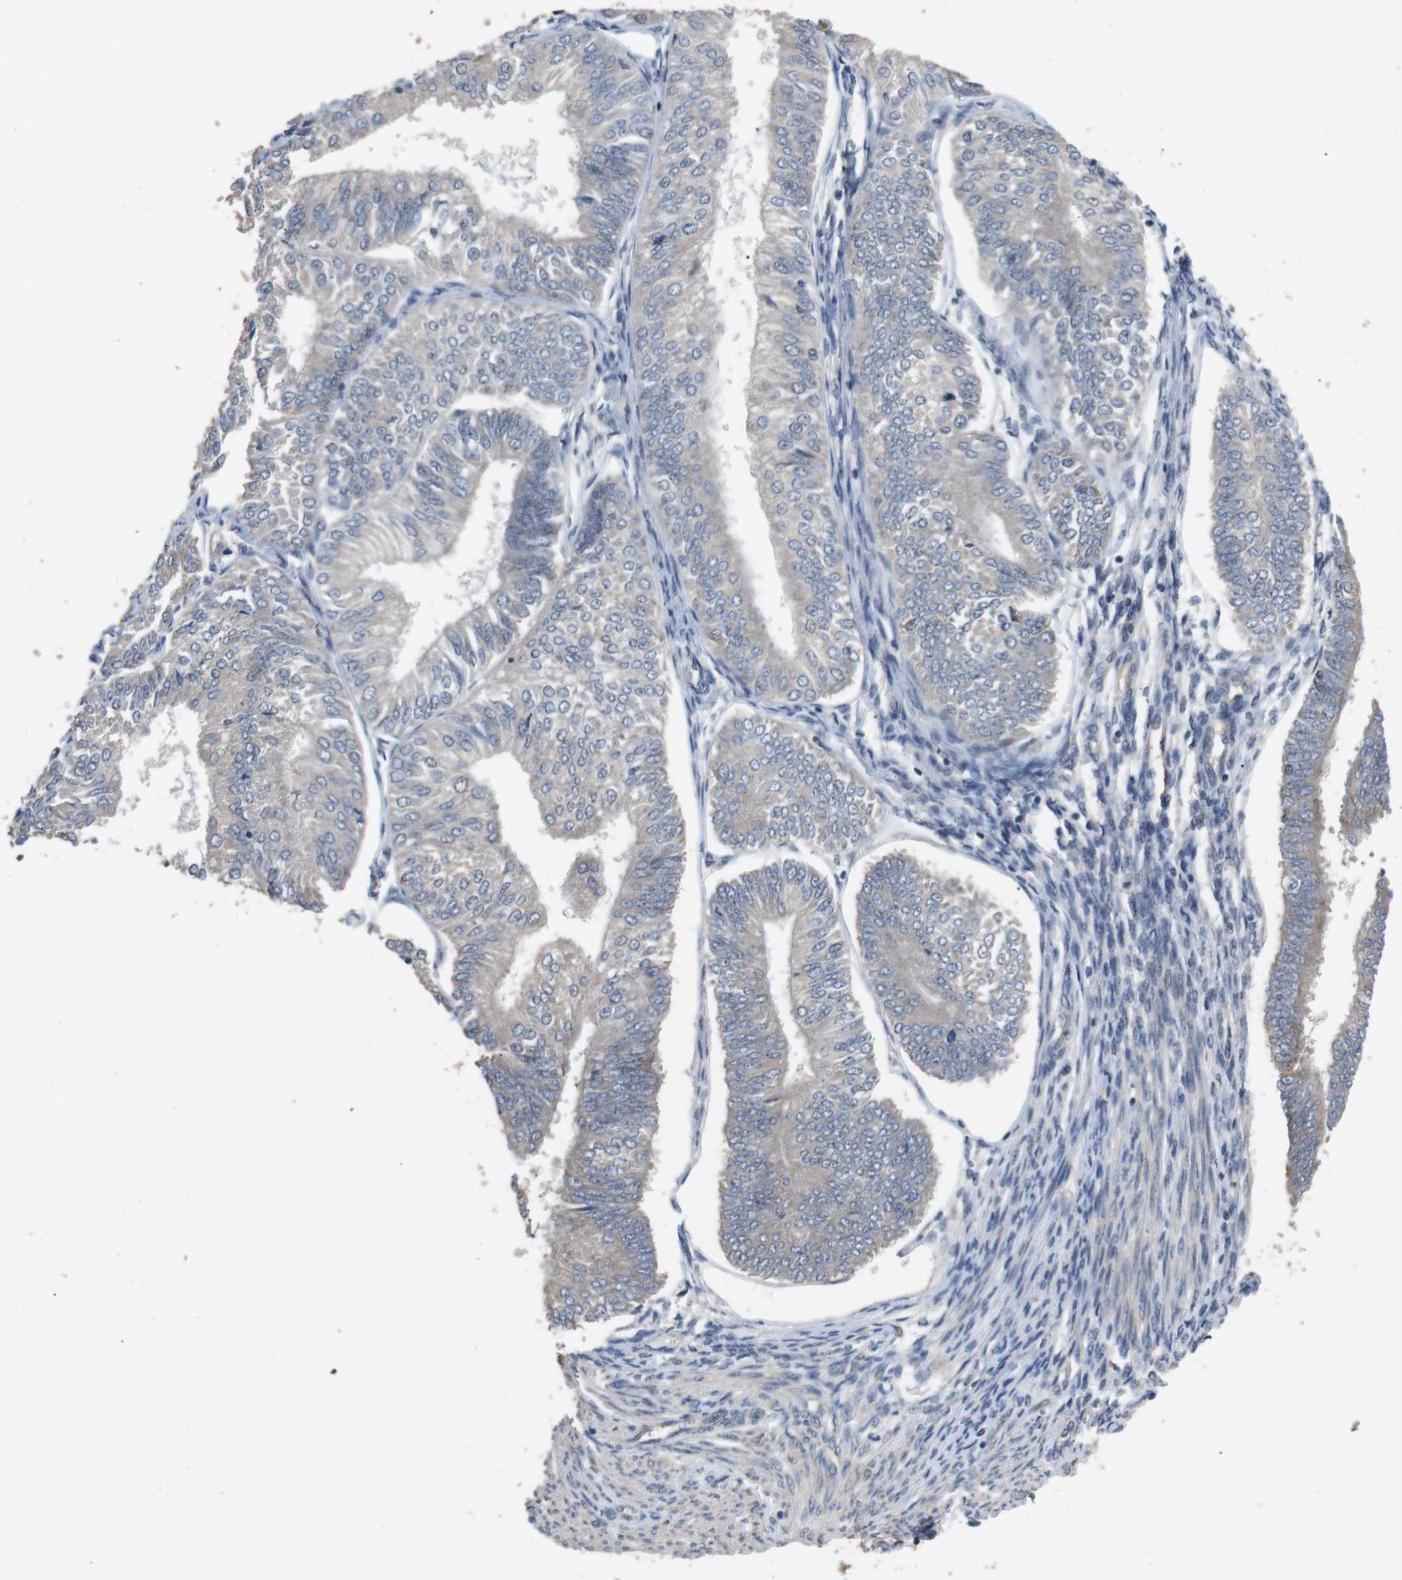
{"staining": {"intensity": "negative", "quantity": "none", "location": "none"}, "tissue": "endometrial cancer", "cell_type": "Tumor cells", "image_type": "cancer", "snomed": [{"axis": "morphology", "description": "Adenocarcinoma, NOS"}, {"axis": "topography", "description": "Endometrium"}], "caption": "DAB immunohistochemical staining of human endometrial cancer shows no significant staining in tumor cells. The staining is performed using DAB brown chromogen with nuclei counter-stained in using hematoxylin.", "gene": "ADGRL3", "patient": {"sex": "female", "age": 58}}